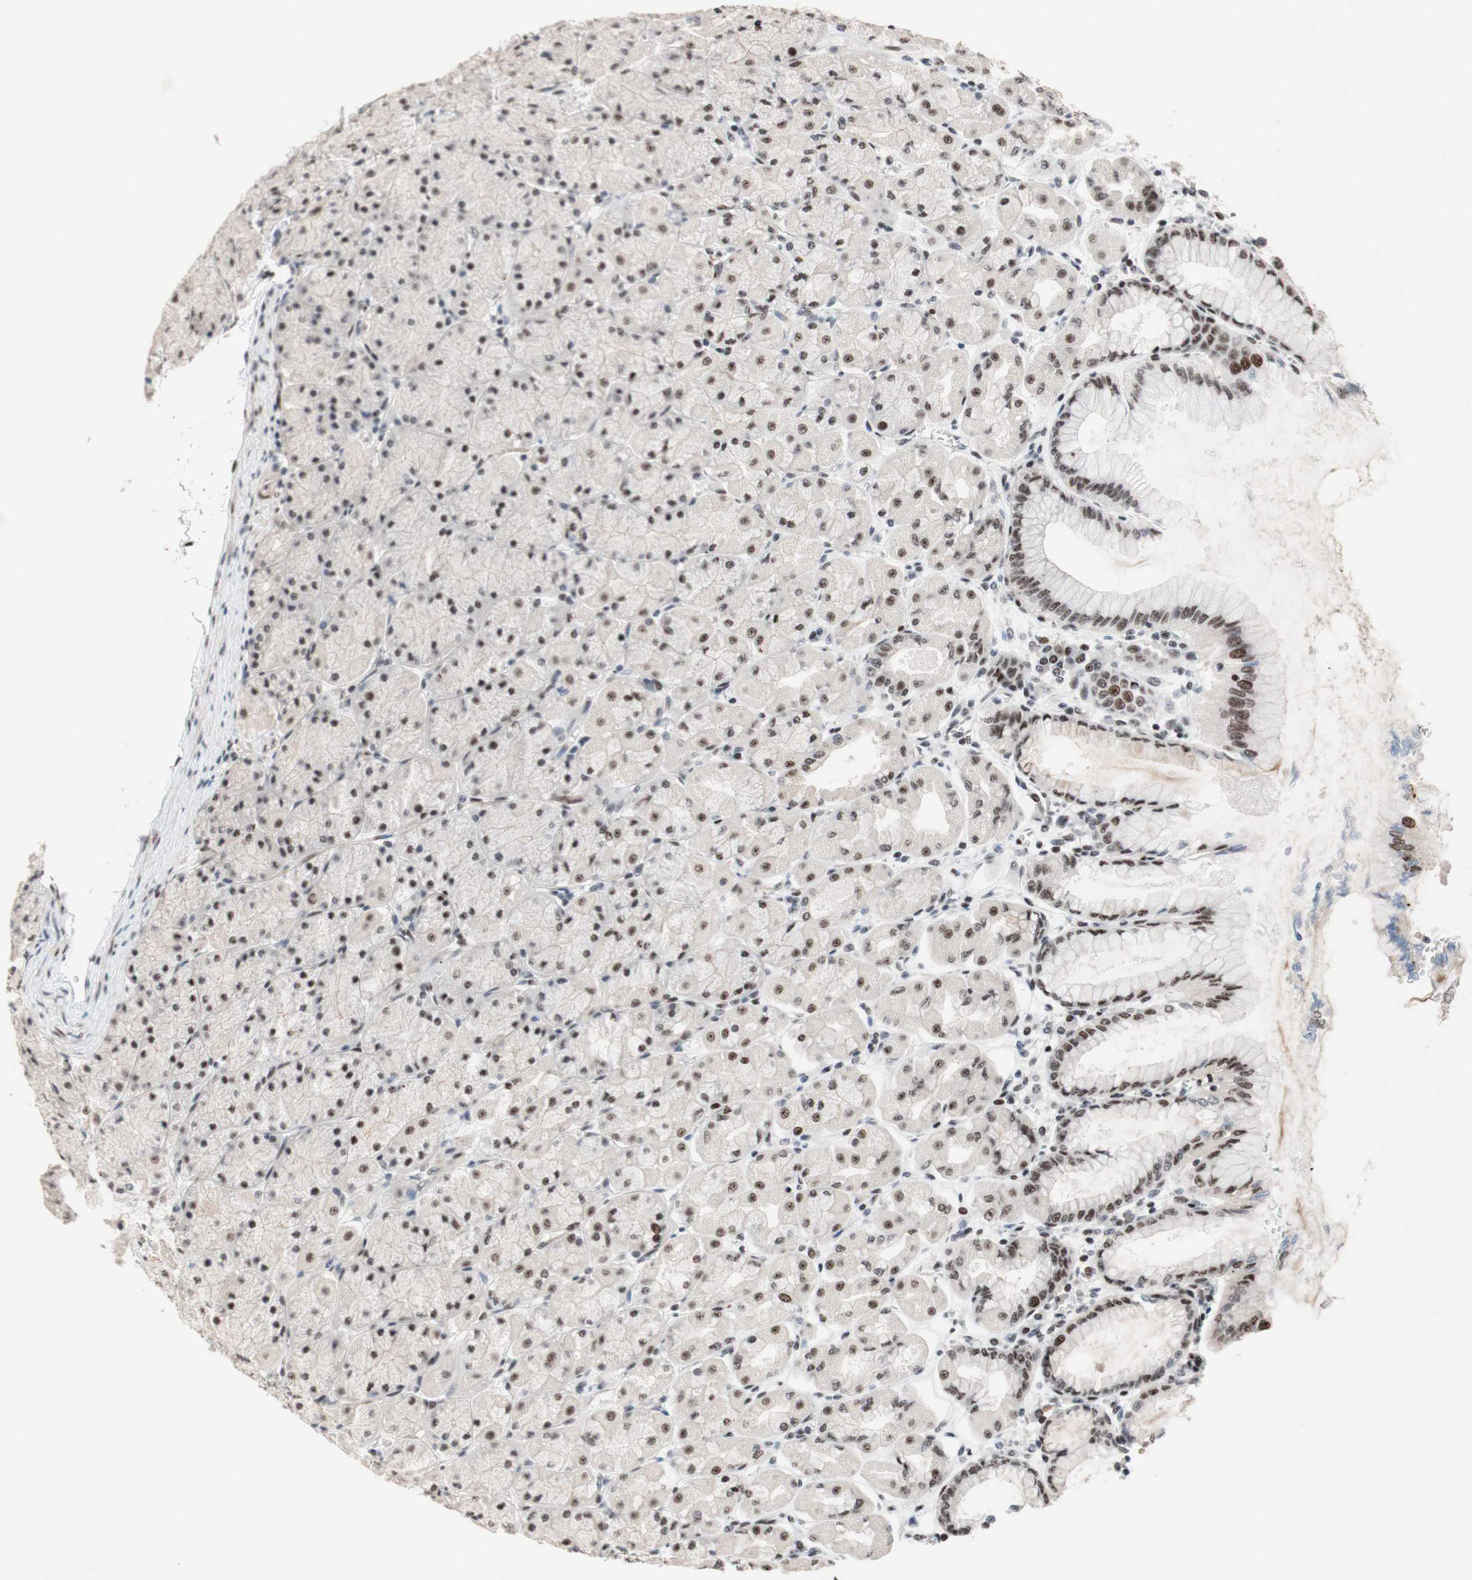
{"staining": {"intensity": "strong", "quantity": ">75%", "location": "nuclear"}, "tissue": "stomach", "cell_type": "Glandular cells", "image_type": "normal", "snomed": [{"axis": "morphology", "description": "Normal tissue, NOS"}, {"axis": "topography", "description": "Stomach, upper"}], "caption": "This is a micrograph of immunohistochemistry staining of normal stomach, which shows strong staining in the nuclear of glandular cells.", "gene": "TLE1", "patient": {"sex": "female", "age": 56}}